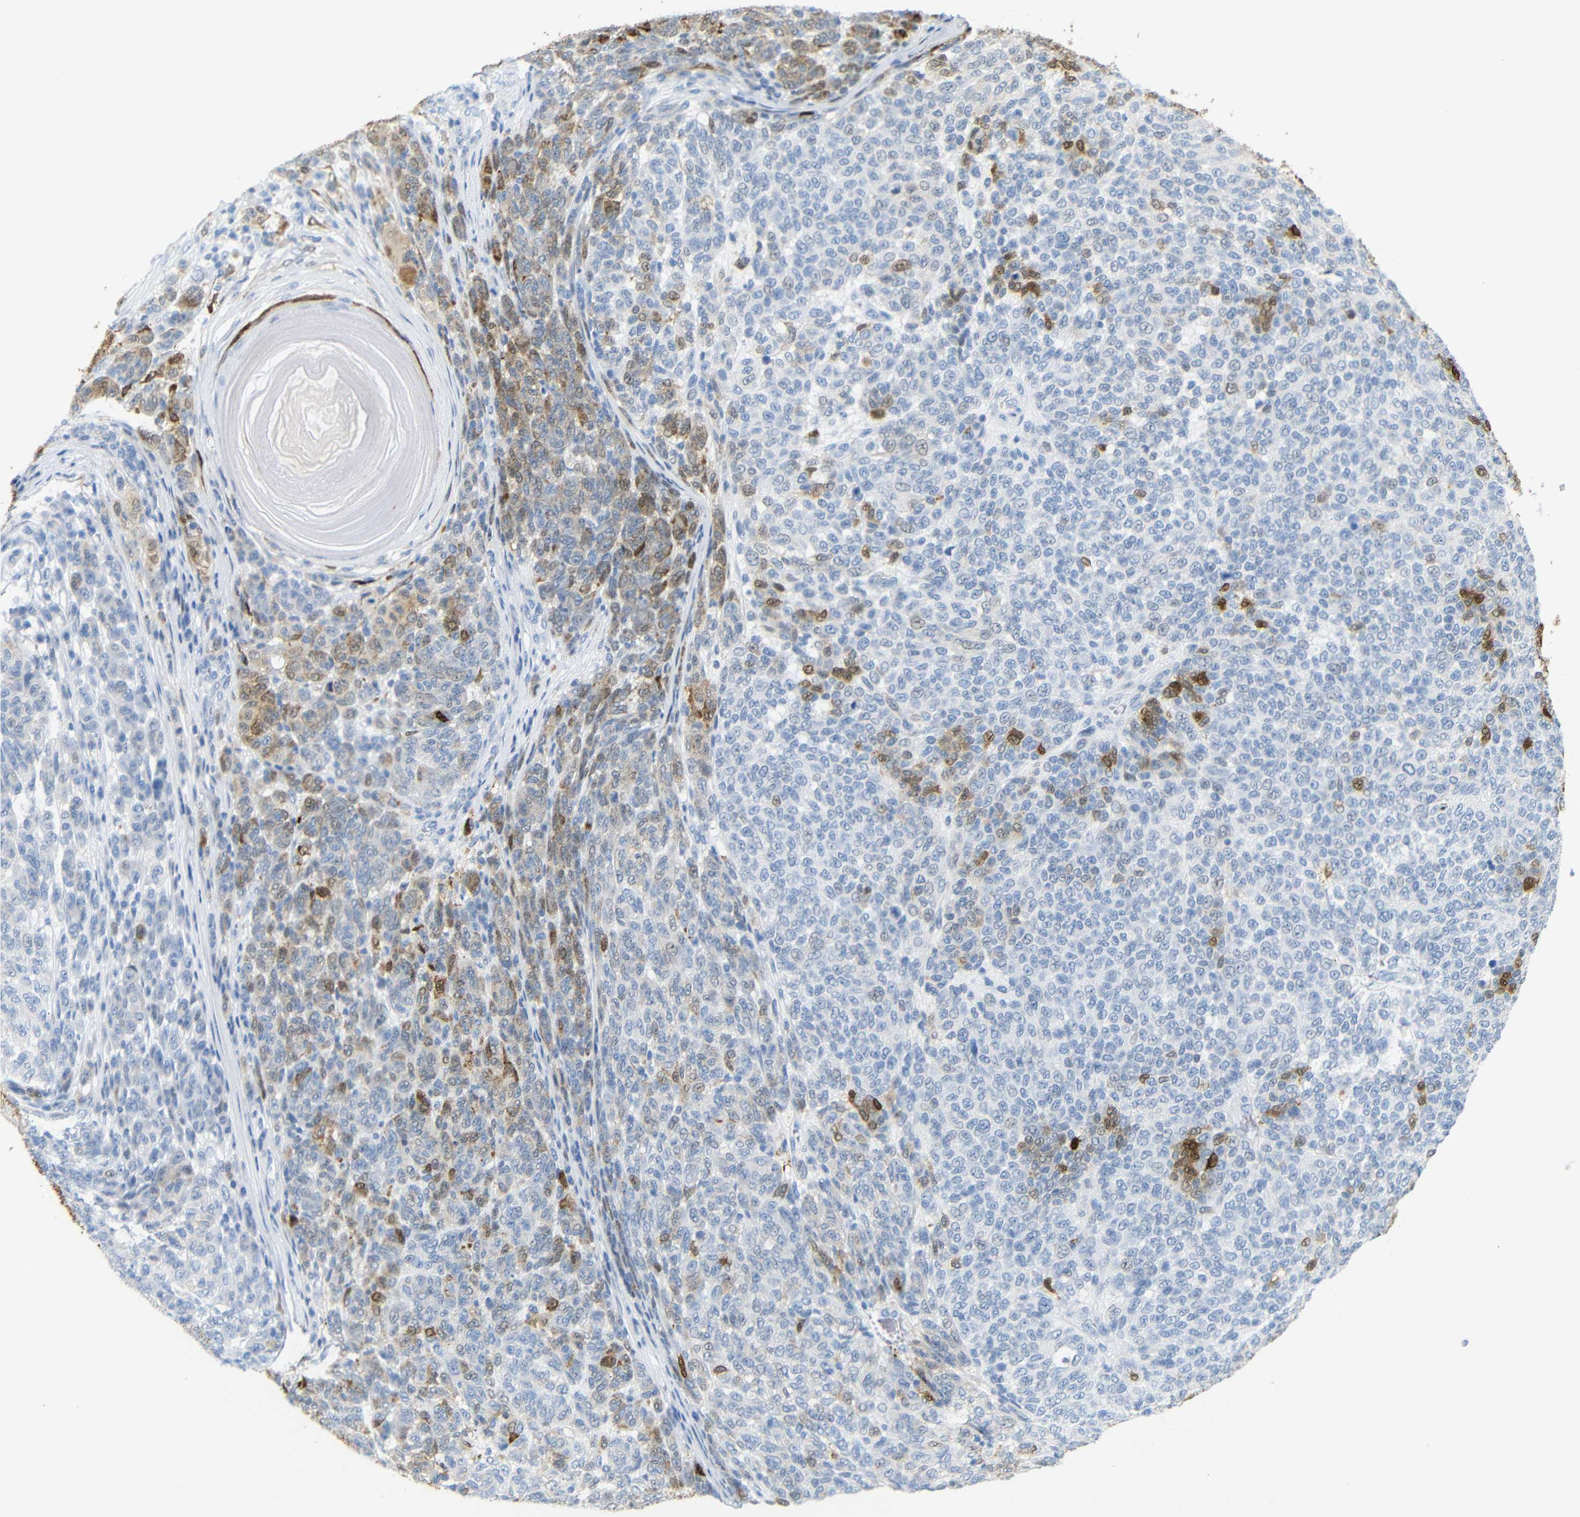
{"staining": {"intensity": "moderate", "quantity": "<25%", "location": "cytoplasmic/membranous"}, "tissue": "melanoma", "cell_type": "Tumor cells", "image_type": "cancer", "snomed": [{"axis": "morphology", "description": "Malignant melanoma, NOS"}, {"axis": "topography", "description": "Skin"}], "caption": "Moderate cytoplasmic/membranous positivity for a protein is present in about <25% of tumor cells of melanoma using immunohistochemistry.", "gene": "MT1A", "patient": {"sex": "male", "age": 59}}